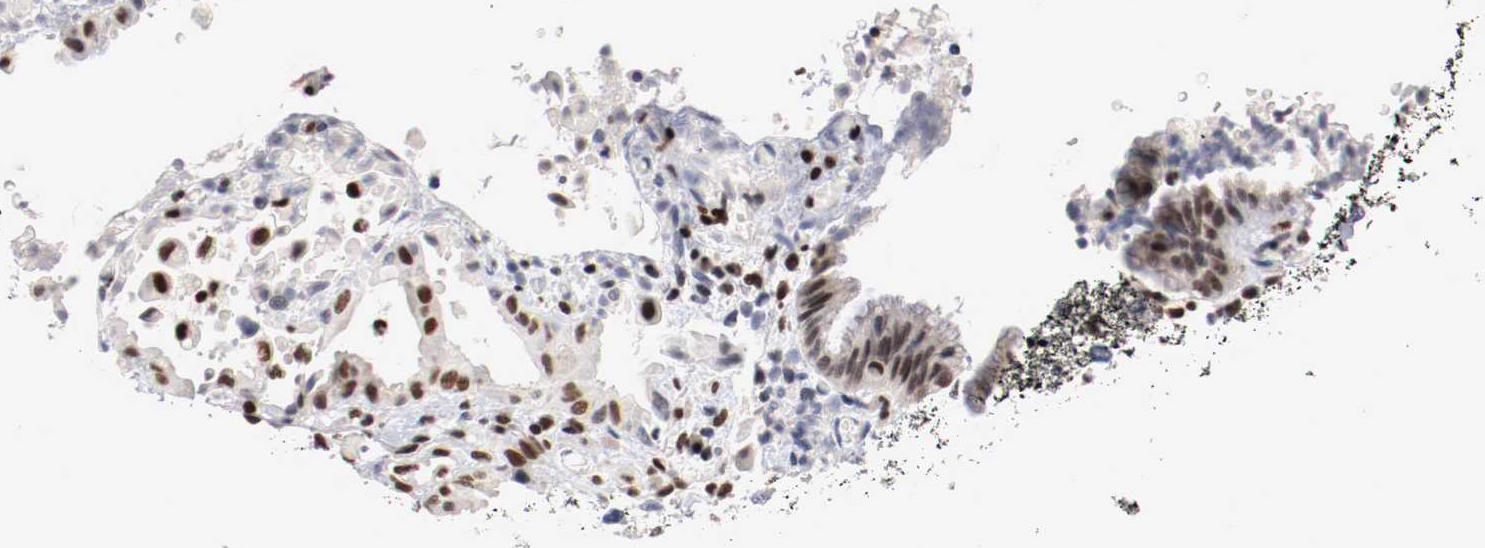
{"staining": {"intensity": "strong", "quantity": "<25%", "location": "nuclear"}, "tissue": "liver cancer", "cell_type": "Tumor cells", "image_type": "cancer", "snomed": [{"axis": "morphology", "description": "Cholangiocarcinoma"}, {"axis": "topography", "description": "Liver"}], "caption": "Cholangiocarcinoma (liver) stained with a protein marker exhibits strong staining in tumor cells.", "gene": "MEF2D", "patient": {"sex": "male", "age": 58}}